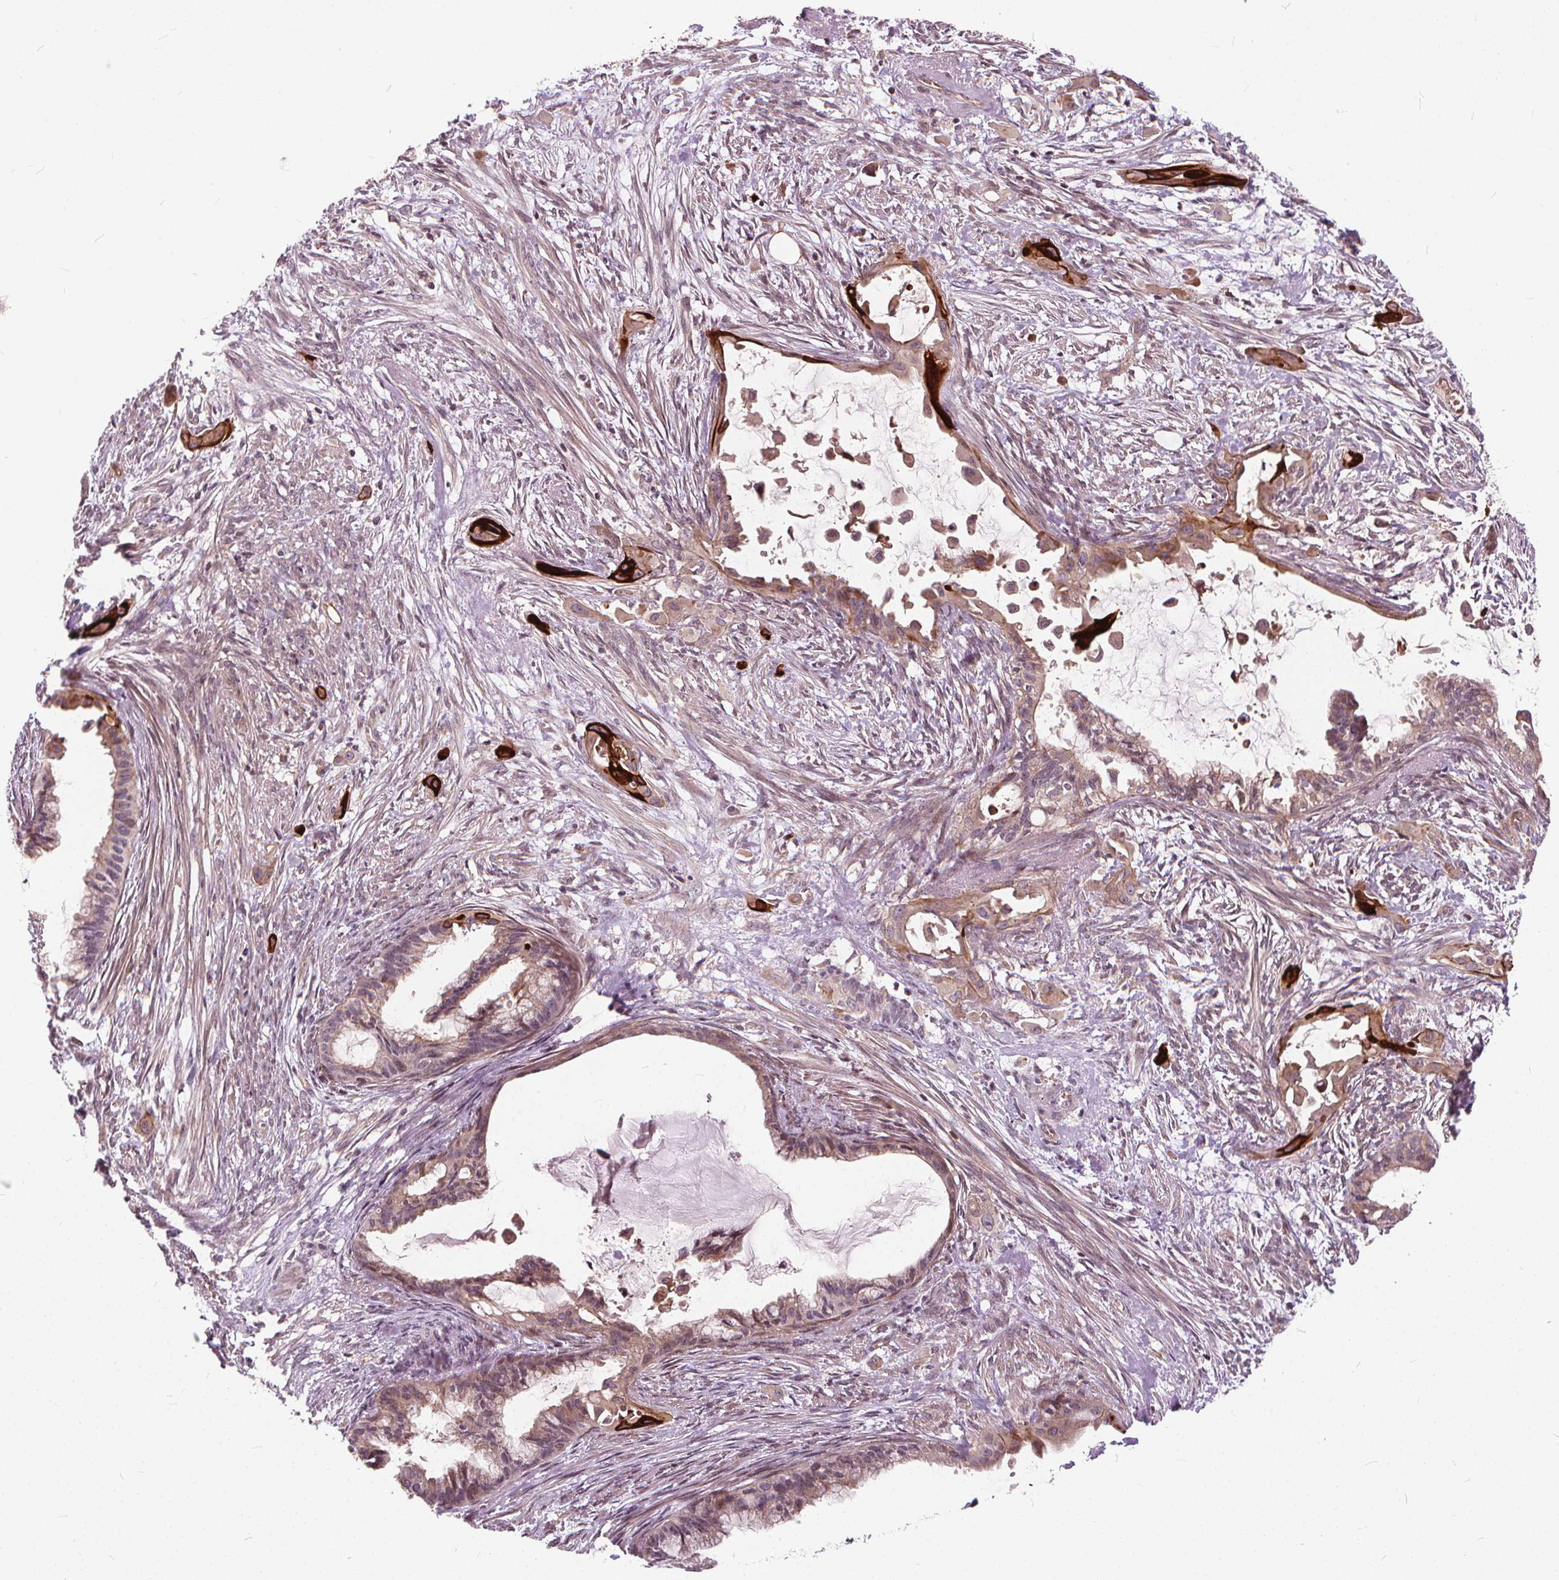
{"staining": {"intensity": "moderate", "quantity": "25%-75%", "location": "cytoplasmic/membranous"}, "tissue": "endometrial cancer", "cell_type": "Tumor cells", "image_type": "cancer", "snomed": [{"axis": "morphology", "description": "Adenocarcinoma, NOS"}, {"axis": "topography", "description": "Endometrium"}], "caption": "Immunohistochemistry micrograph of neoplastic tissue: endometrial cancer stained using immunohistochemistry (IHC) shows medium levels of moderate protein expression localized specifically in the cytoplasmic/membranous of tumor cells, appearing as a cytoplasmic/membranous brown color.", "gene": "INPP5E", "patient": {"sex": "female", "age": 86}}